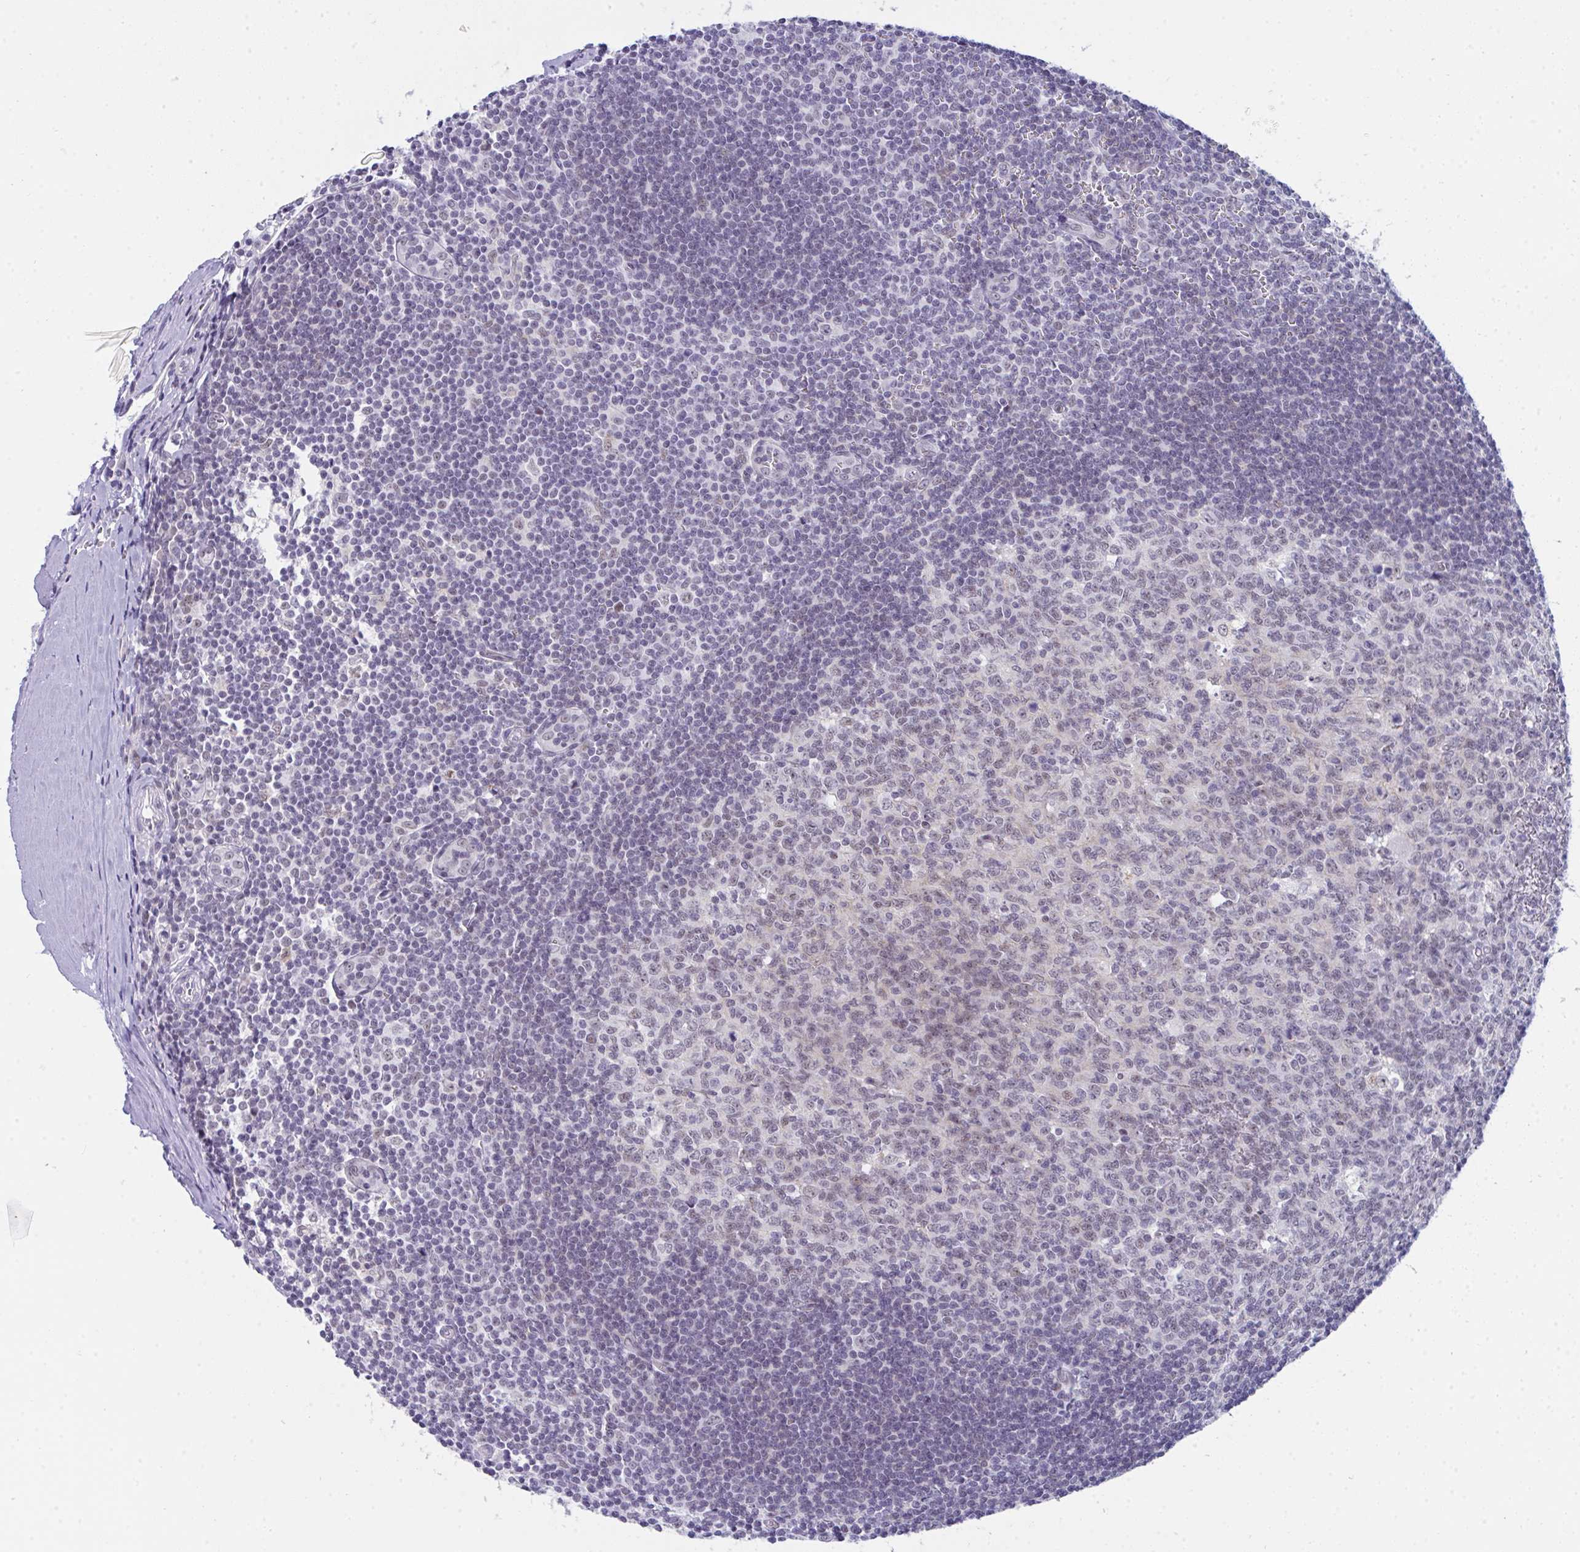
{"staining": {"intensity": "weak", "quantity": "25%-75%", "location": "nuclear"}, "tissue": "tonsil", "cell_type": "Germinal center cells", "image_type": "normal", "snomed": [{"axis": "morphology", "description": "Normal tissue, NOS"}, {"axis": "topography", "description": "Tonsil"}], "caption": "Benign tonsil exhibits weak nuclear expression in approximately 25%-75% of germinal center cells.", "gene": "CDK13", "patient": {"sex": "male", "age": 27}}